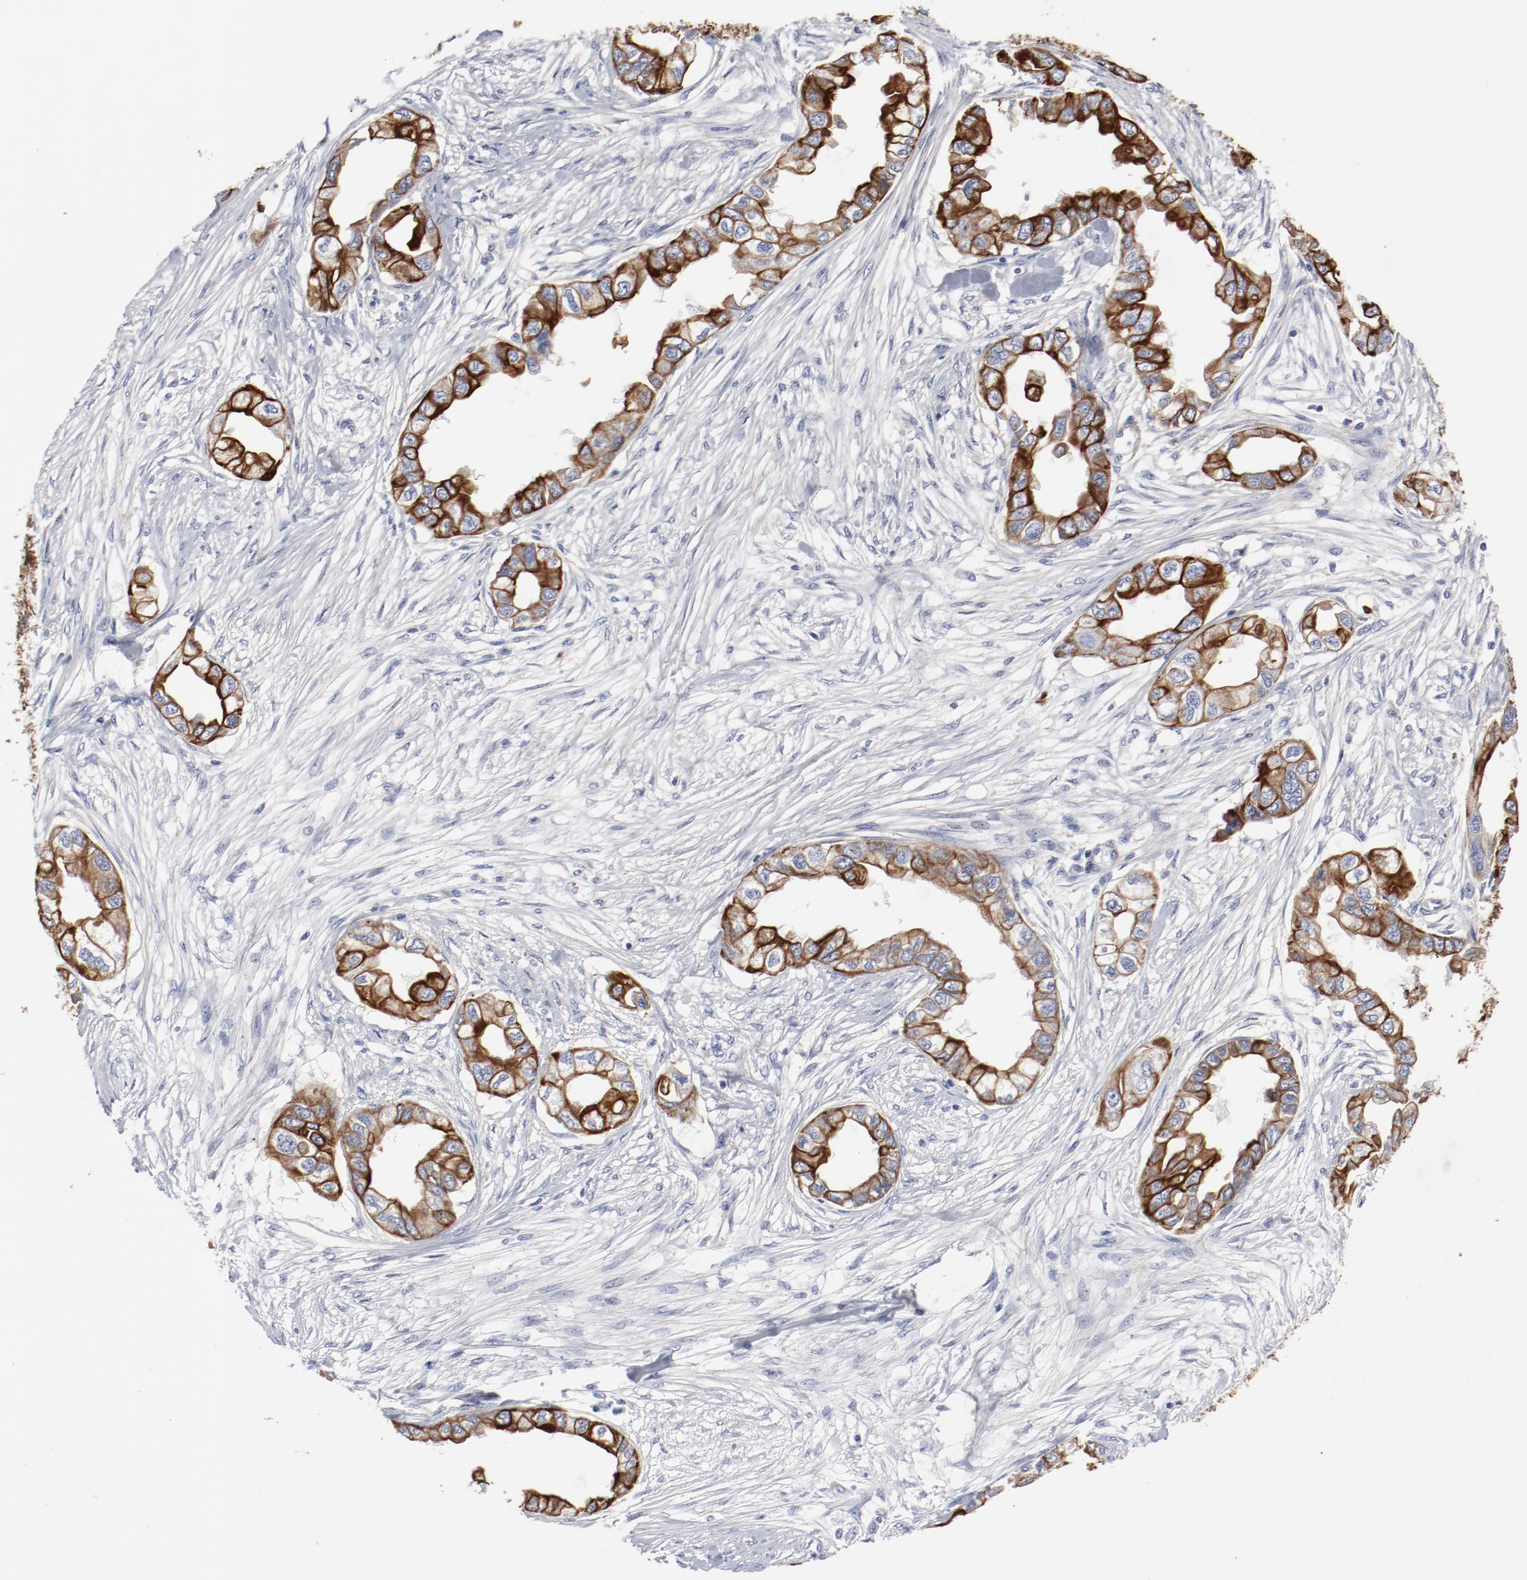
{"staining": {"intensity": "strong", "quantity": ">75%", "location": "cytoplasmic/membranous"}, "tissue": "endometrial cancer", "cell_type": "Tumor cells", "image_type": "cancer", "snomed": [{"axis": "morphology", "description": "Adenocarcinoma, NOS"}, {"axis": "topography", "description": "Endometrium"}], "caption": "Tumor cells demonstrate high levels of strong cytoplasmic/membranous staining in approximately >75% of cells in endometrial adenocarcinoma.", "gene": "TSPAN6", "patient": {"sex": "female", "age": 67}}